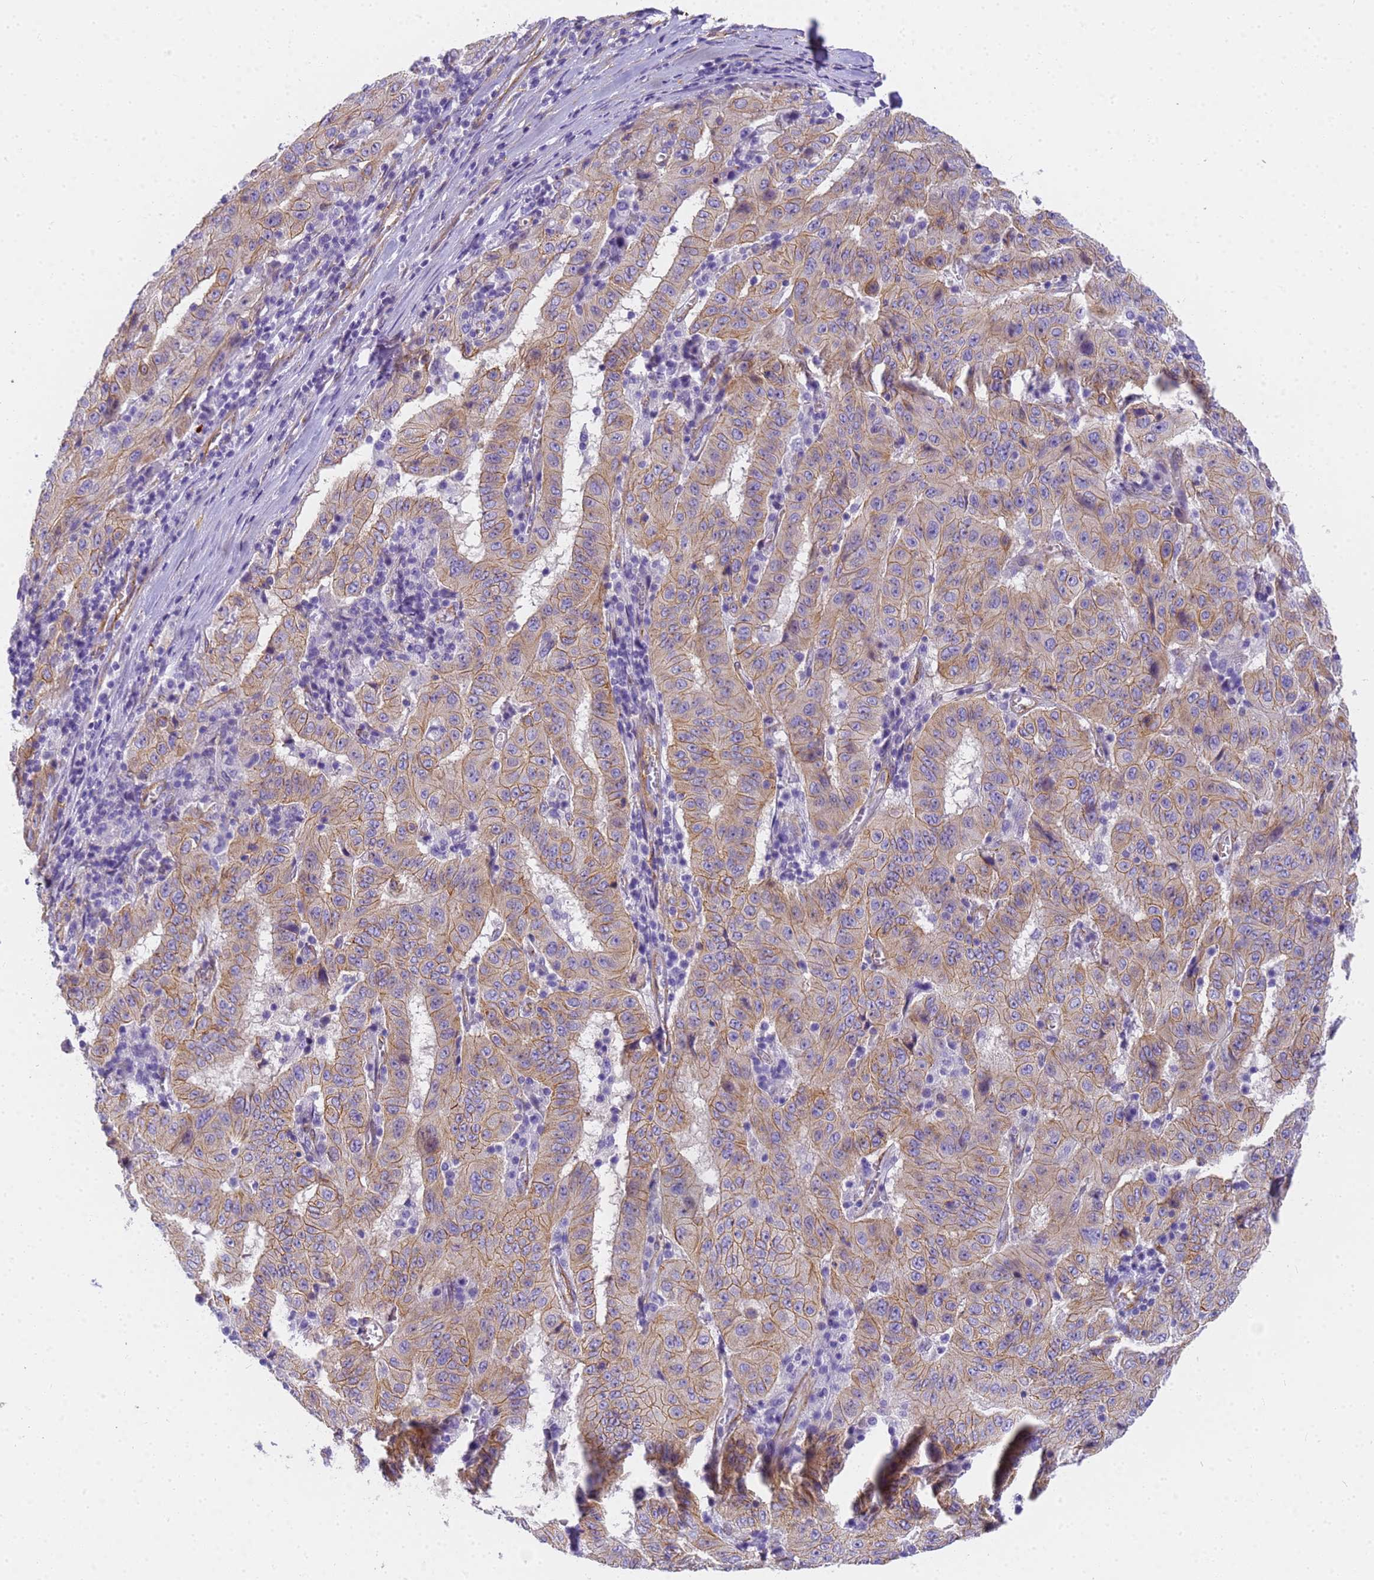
{"staining": {"intensity": "moderate", "quantity": ">75%", "location": "cytoplasmic/membranous"}, "tissue": "pancreatic cancer", "cell_type": "Tumor cells", "image_type": "cancer", "snomed": [{"axis": "morphology", "description": "Adenocarcinoma, NOS"}, {"axis": "topography", "description": "Pancreas"}], "caption": "Brown immunohistochemical staining in adenocarcinoma (pancreatic) reveals moderate cytoplasmic/membranous expression in about >75% of tumor cells.", "gene": "MVB12A", "patient": {"sex": "male", "age": 63}}